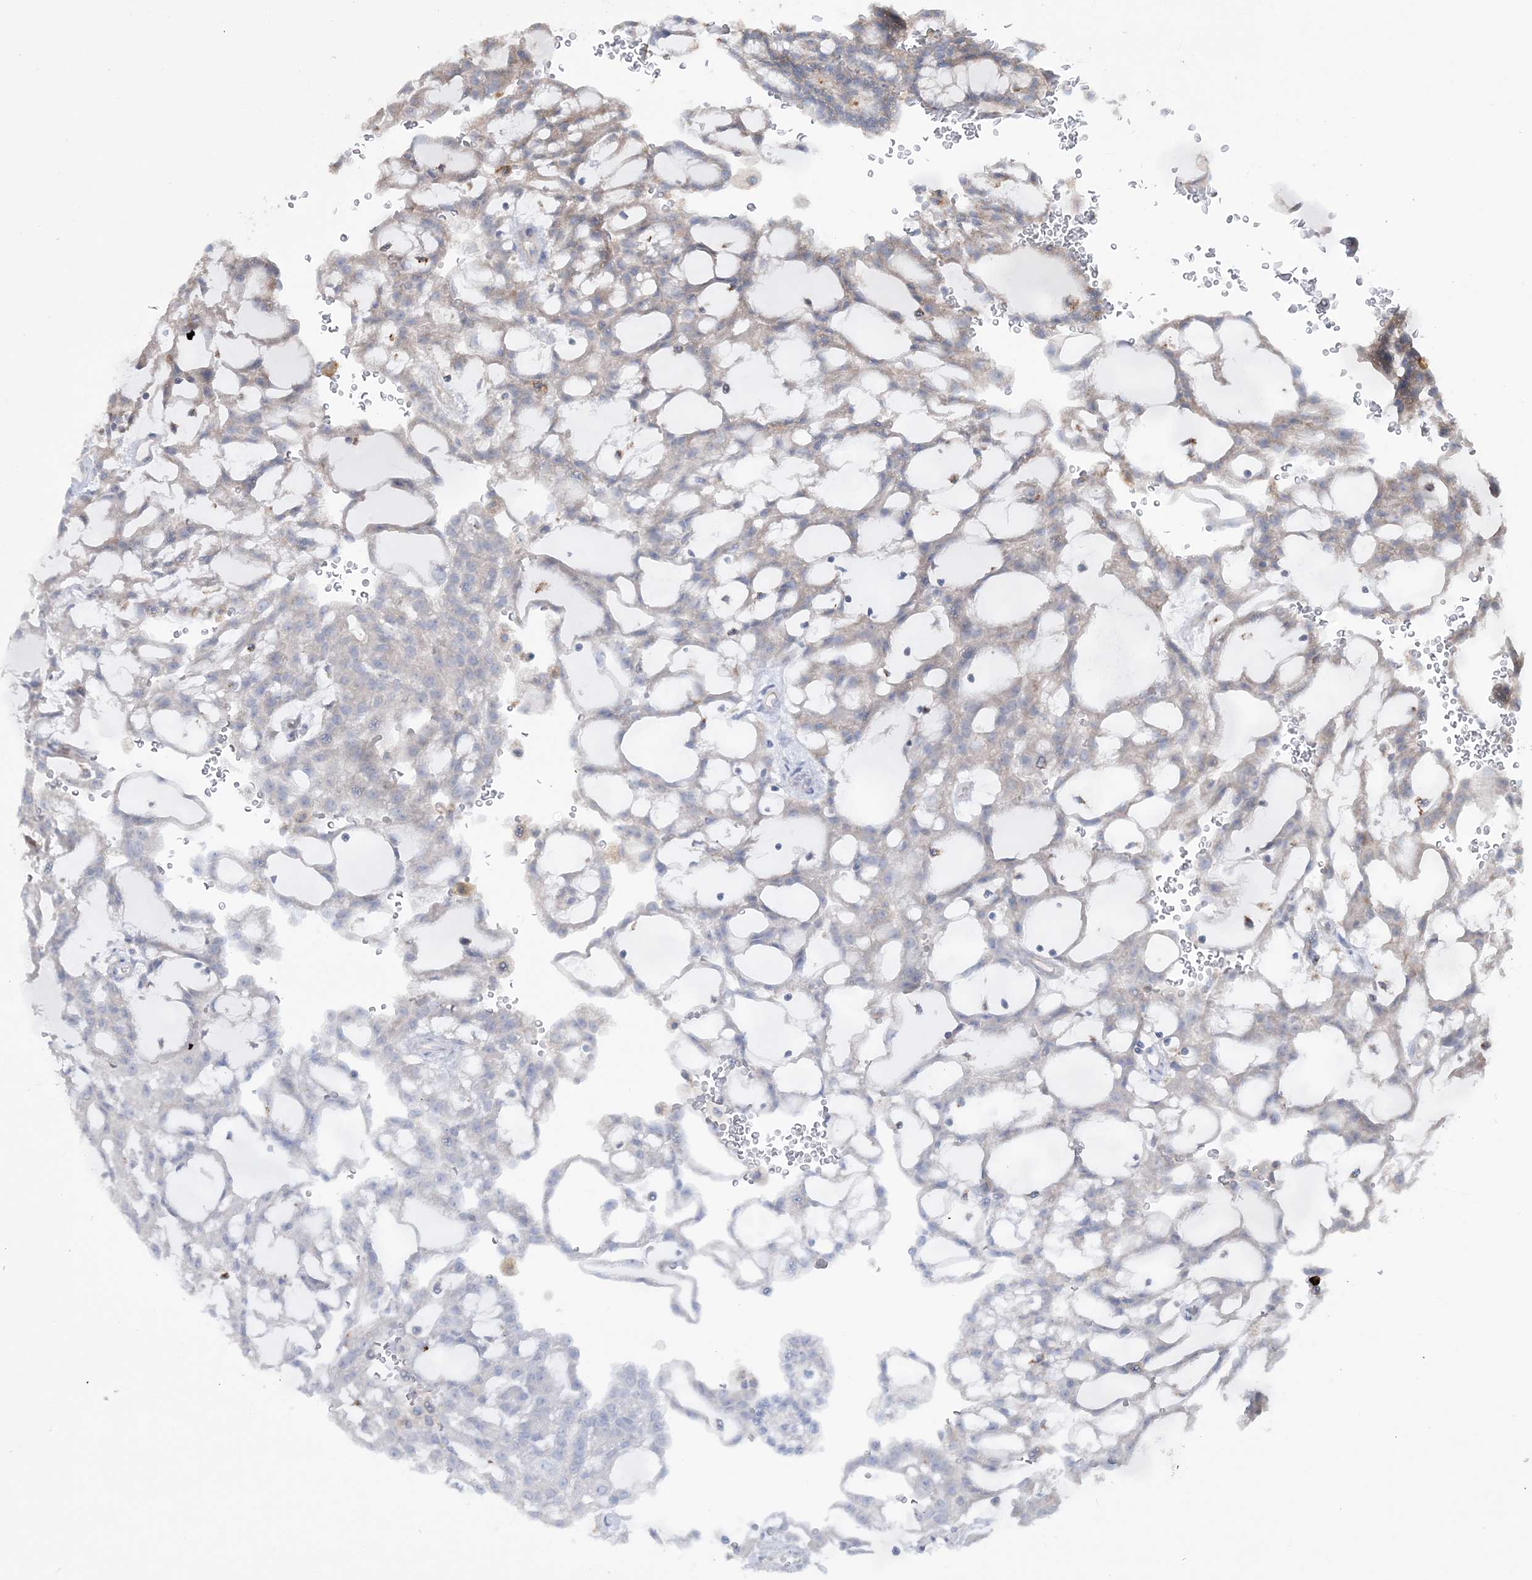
{"staining": {"intensity": "weak", "quantity": "<25%", "location": "cytoplasmic/membranous"}, "tissue": "renal cancer", "cell_type": "Tumor cells", "image_type": "cancer", "snomed": [{"axis": "morphology", "description": "Adenocarcinoma, NOS"}, {"axis": "topography", "description": "Kidney"}], "caption": "The immunohistochemistry (IHC) micrograph has no significant positivity in tumor cells of adenocarcinoma (renal) tissue.", "gene": "TTC7A", "patient": {"sex": "male", "age": 63}}